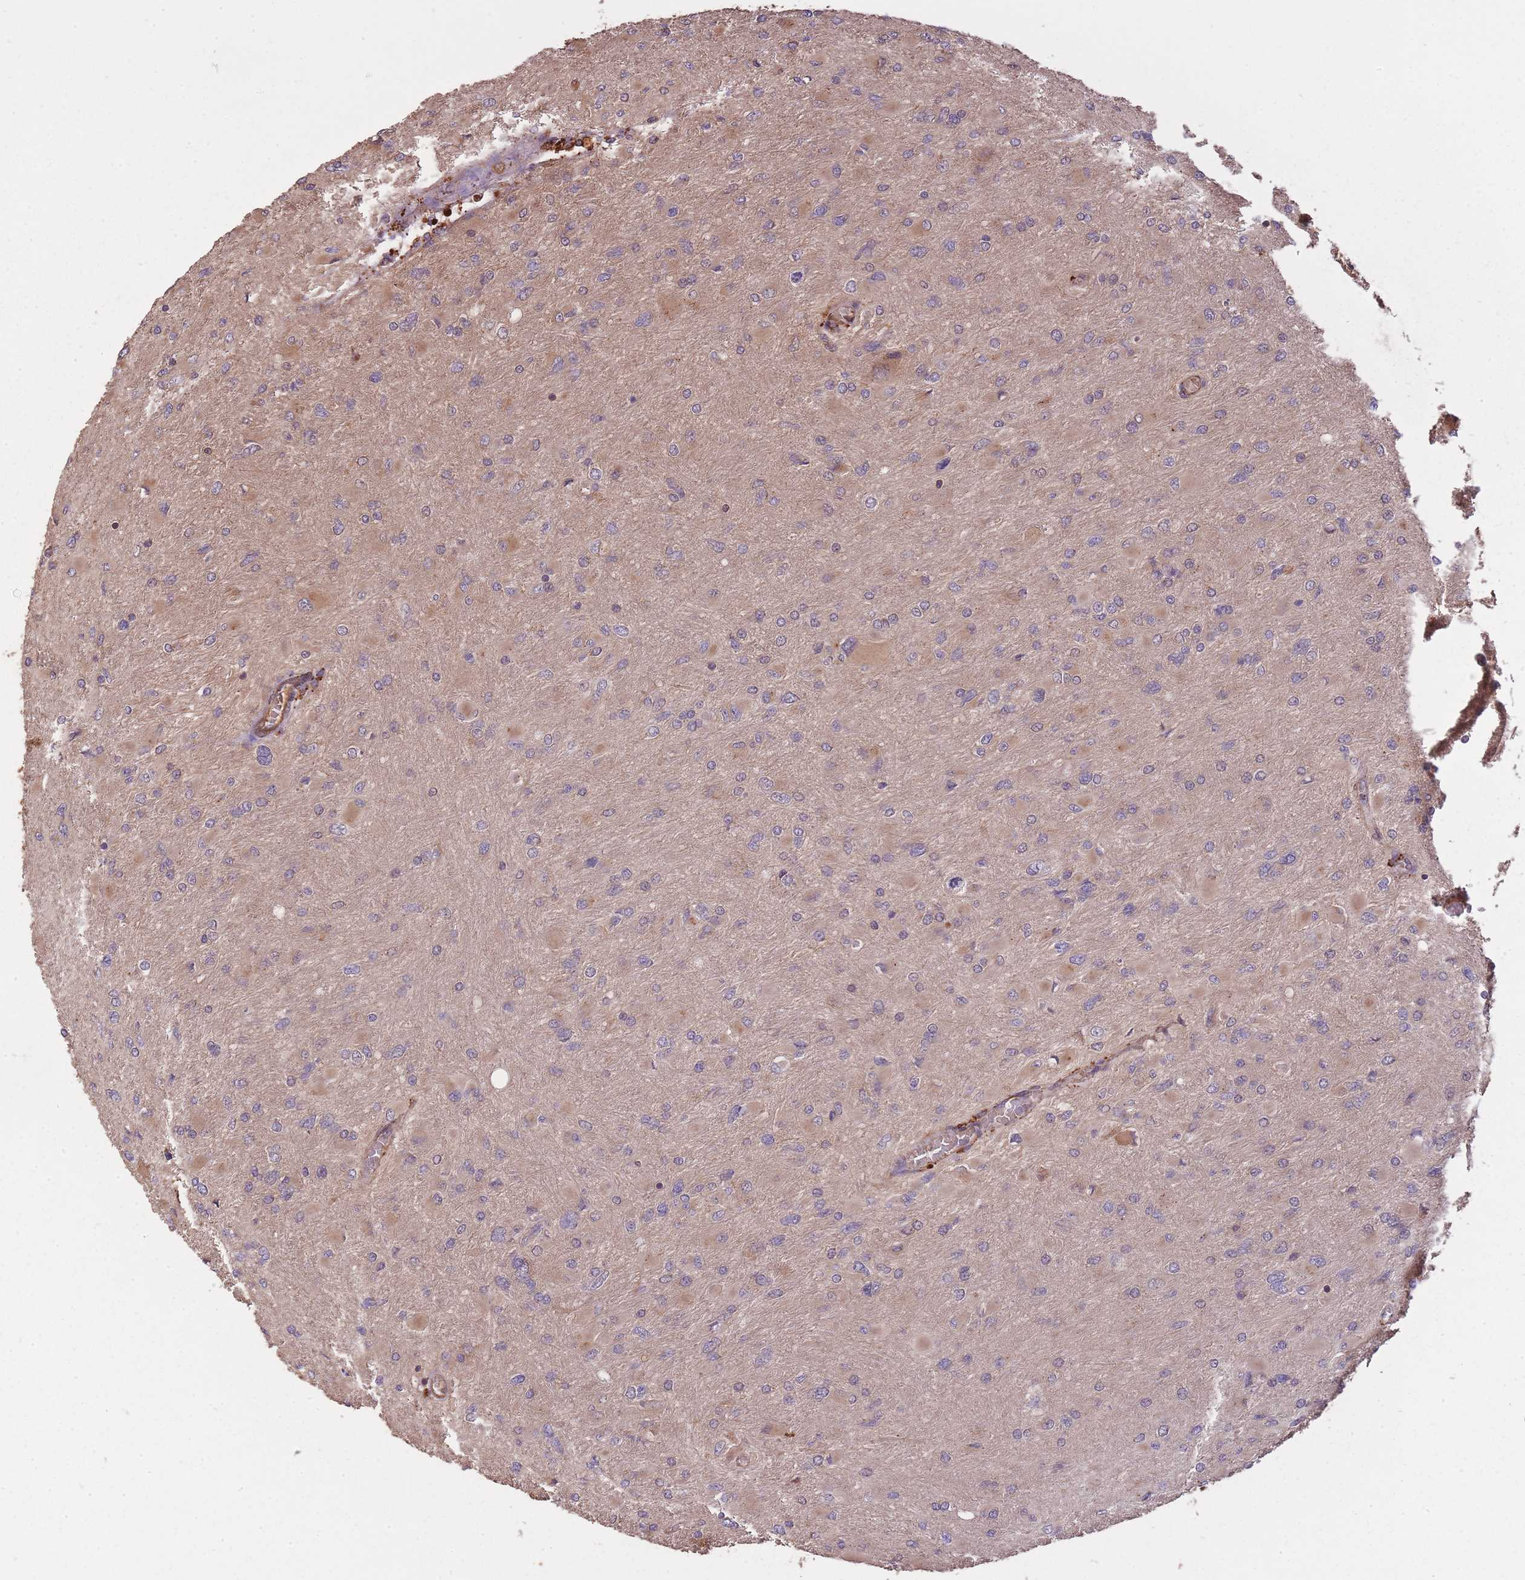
{"staining": {"intensity": "negative", "quantity": "none", "location": "none"}, "tissue": "glioma", "cell_type": "Tumor cells", "image_type": "cancer", "snomed": [{"axis": "morphology", "description": "Glioma, malignant, High grade"}, {"axis": "topography", "description": "Cerebral cortex"}], "caption": "Immunohistochemical staining of malignant glioma (high-grade) exhibits no significant expression in tumor cells.", "gene": "ARMH3", "patient": {"sex": "female", "age": 36}}